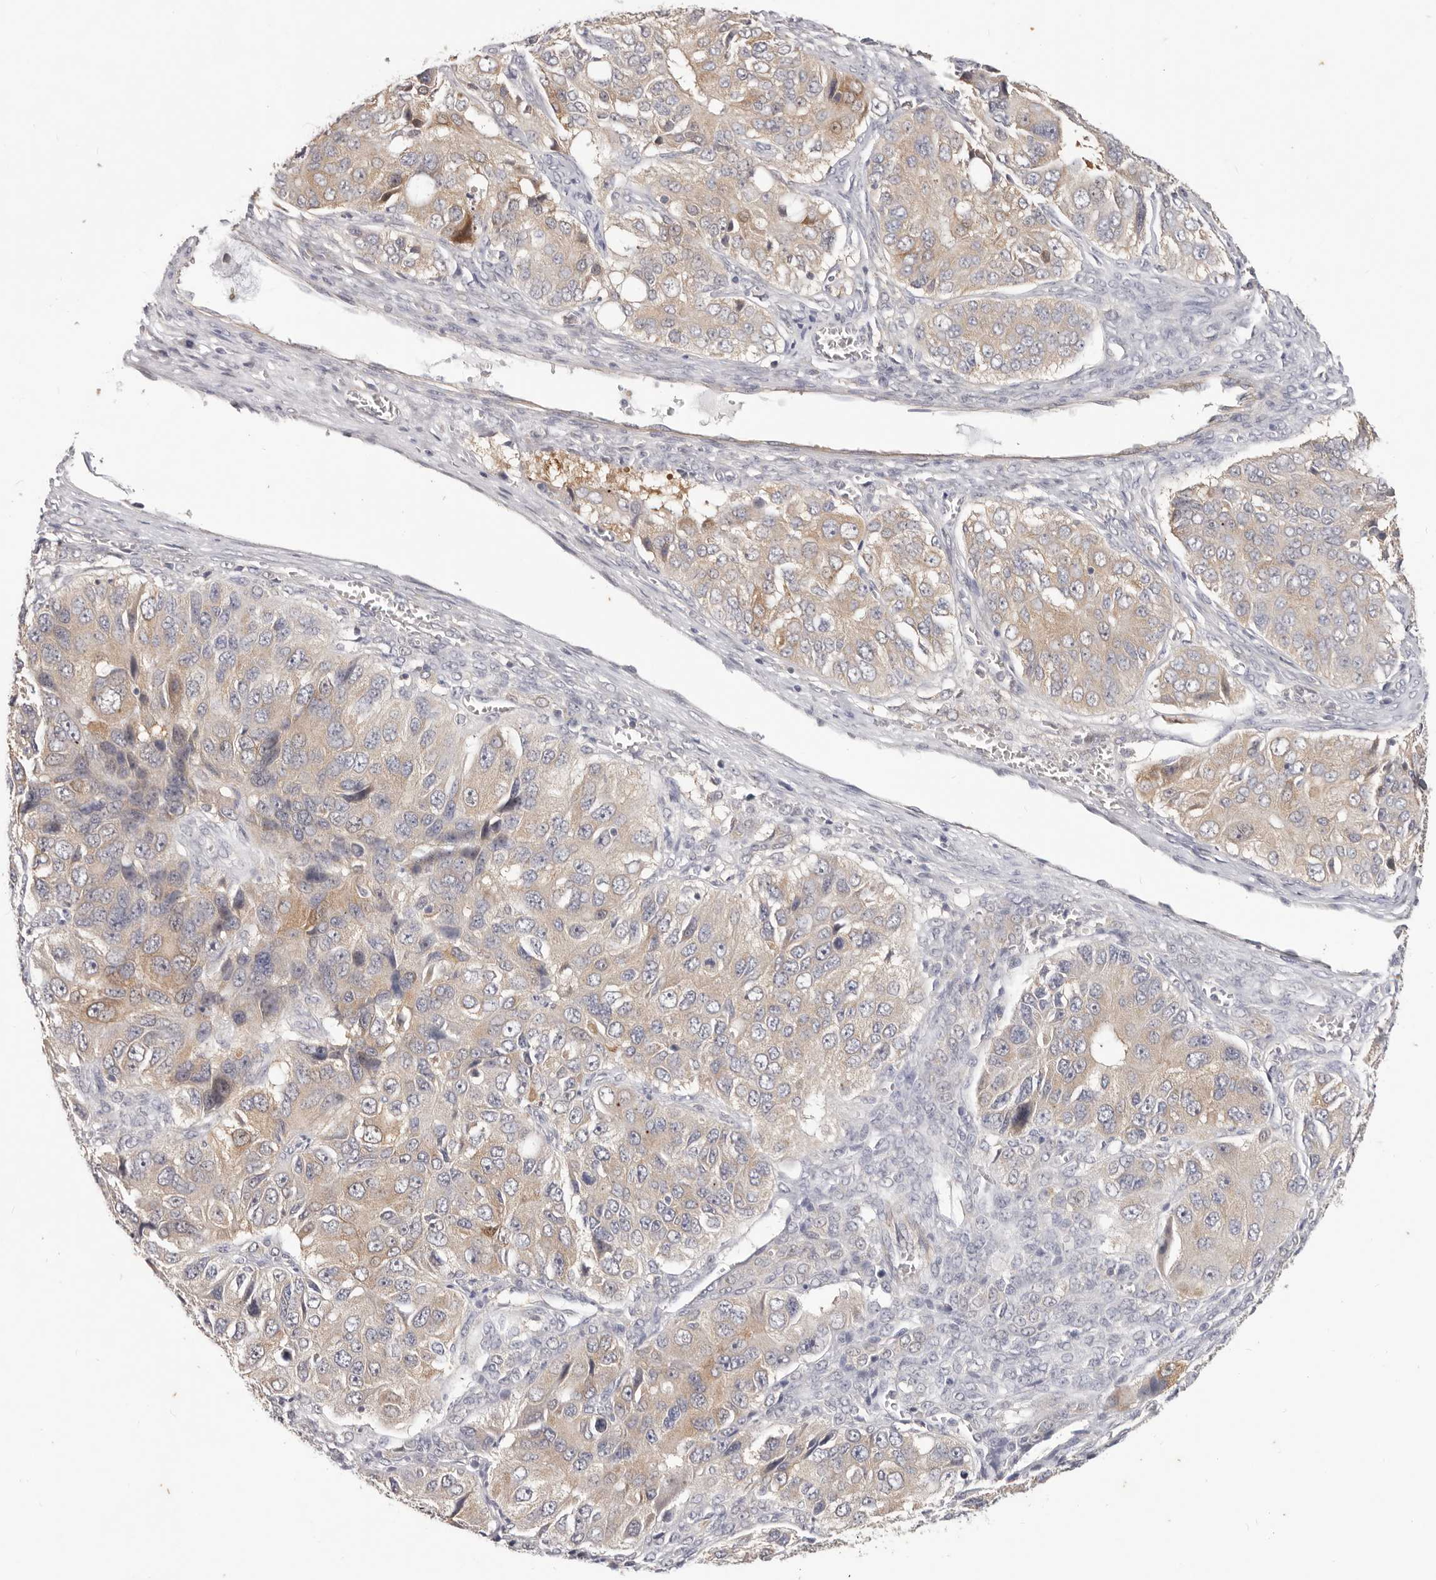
{"staining": {"intensity": "weak", "quantity": ">75%", "location": "cytoplasmic/membranous"}, "tissue": "ovarian cancer", "cell_type": "Tumor cells", "image_type": "cancer", "snomed": [{"axis": "morphology", "description": "Carcinoma, endometroid"}, {"axis": "topography", "description": "Ovary"}], "caption": "IHC micrograph of neoplastic tissue: ovarian endometroid carcinoma stained using IHC displays low levels of weak protein expression localized specifically in the cytoplasmic/membranous of tumor cells, appearing as a cytoplasmic/membranous brown color.", "gene": "WDR77", "patient": {"sex": "female", "age": 51}}